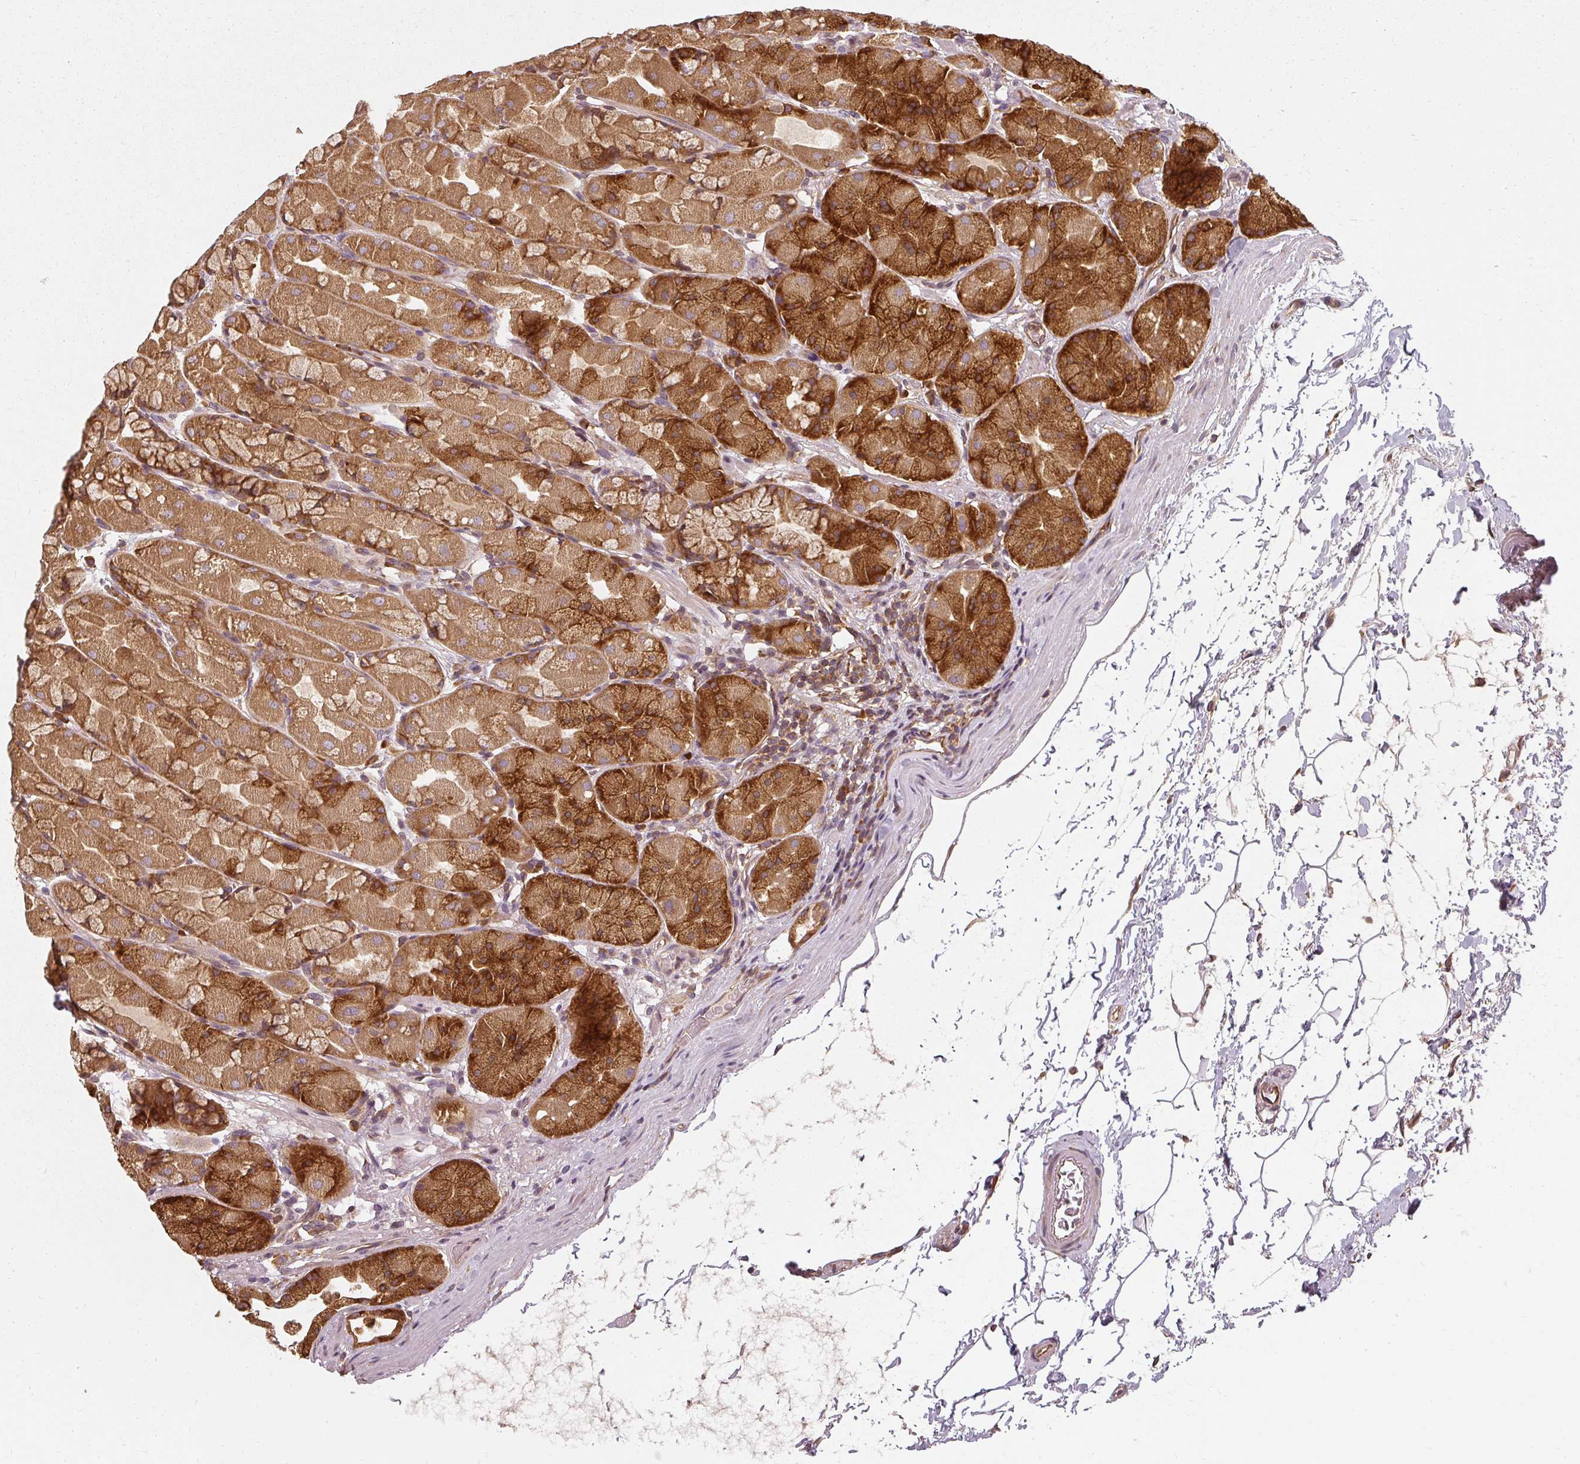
{"staining": {"intensity": "strong", "quantity": ">75%", "location": "cytoplasmic/membranous"}, "tissue": "stomach", "cell_type": "Glandular cells", "image_type": "normal", "snomed": [{"axis": "morphology", "description": "Normal tissue, NOS"}, {"axis": "topography", "description": "Stomach"}], "caption": "High-power microscopy captured an IHC histopathology image of unremarkable stomach, revealing strong cytoplasmic/membranous positivity in approximately >75% of glandular cells.", "gene": "RPL24", "patient": {"sex": "male", "age": 57}}